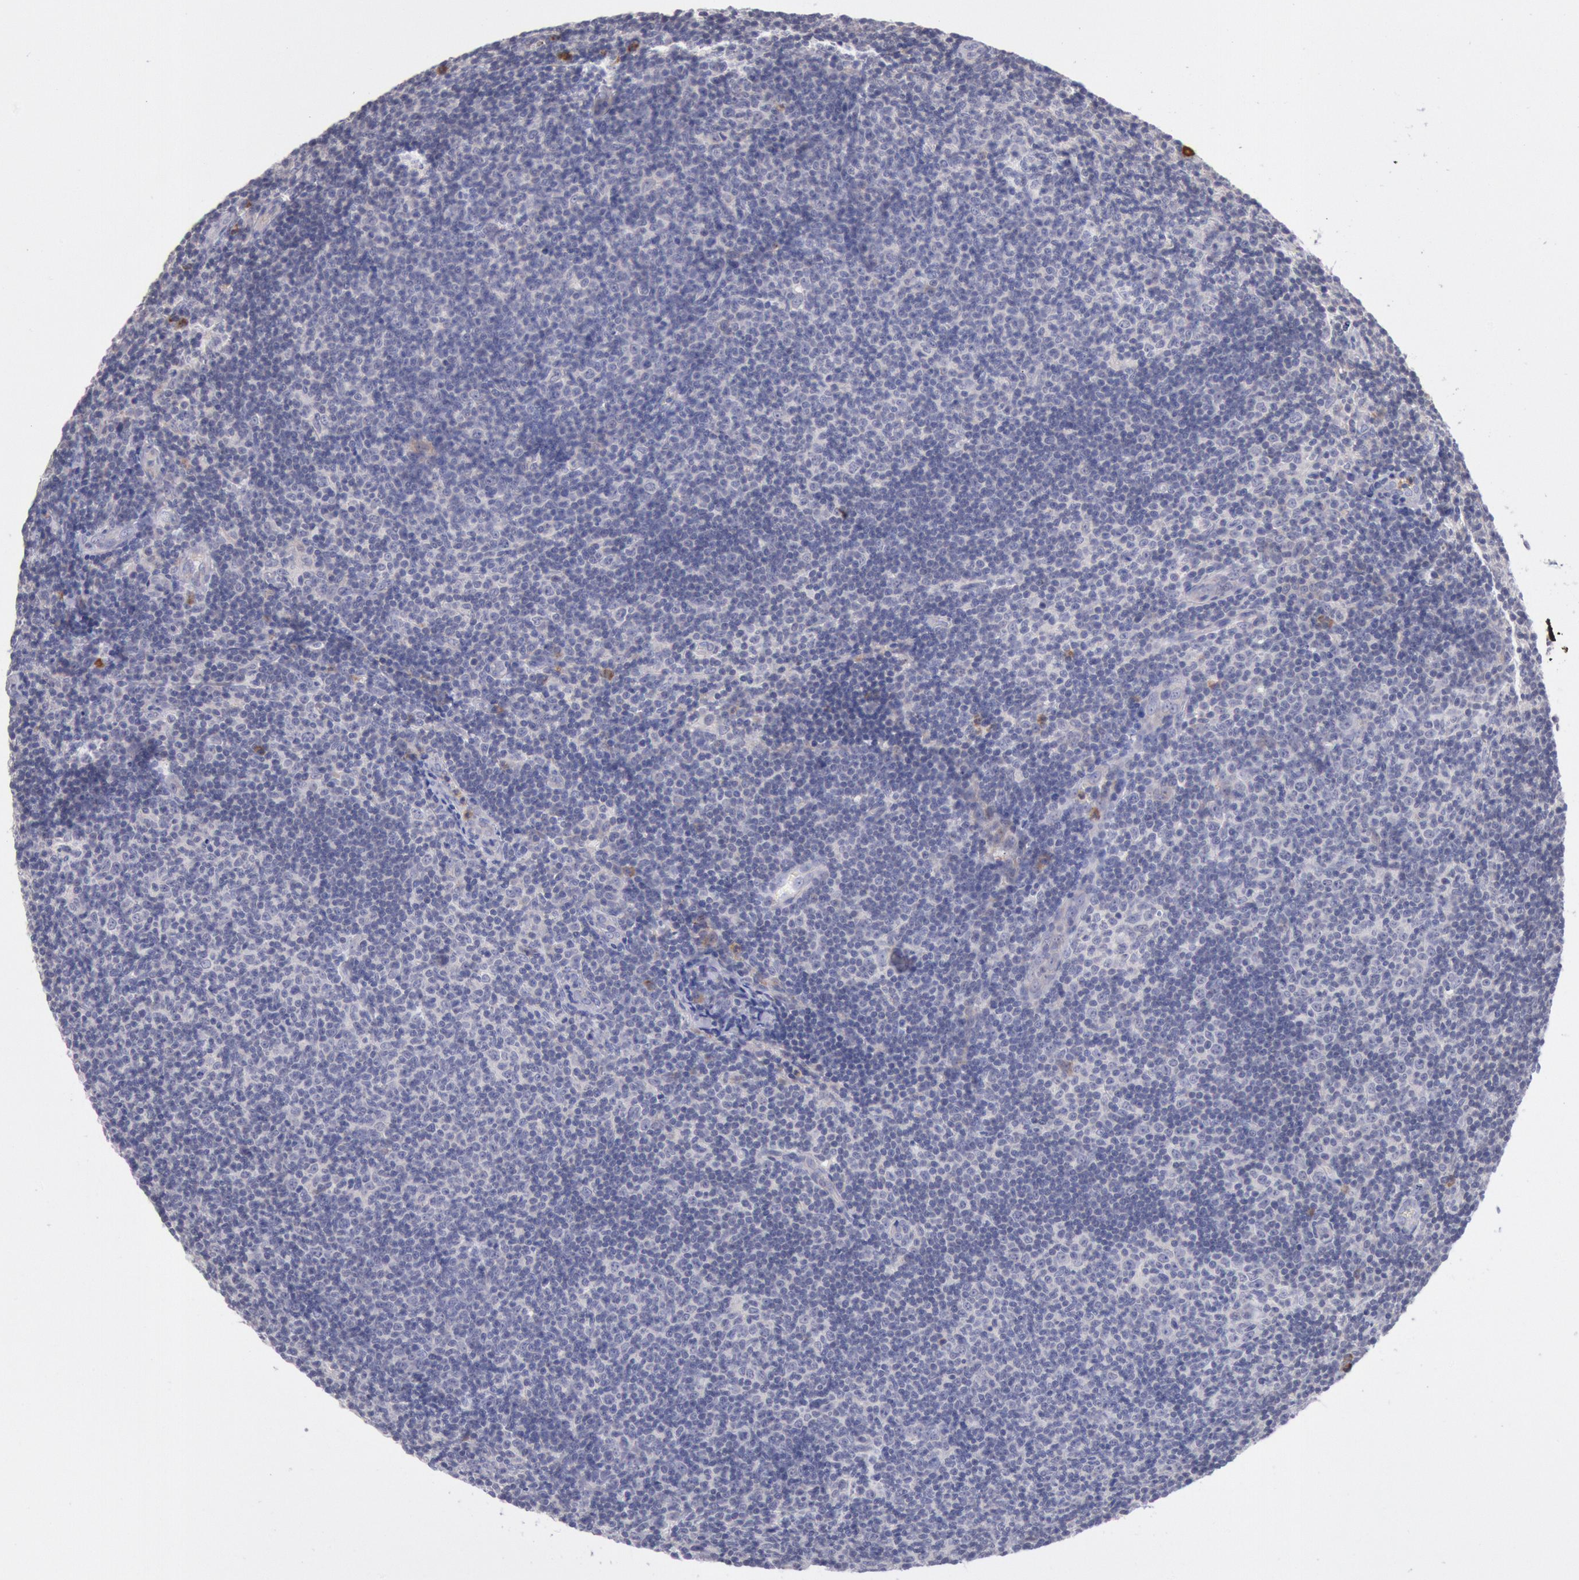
{"staining": {"intensity": "negative", "quantity": "none", "location": "none"}, "tissue": "lymphoma", "cell_type": "Tumor cells", "image_type": "cancer", "snomed": [{"axis": "morphology", "description": "Malignant lymphoma, non-Hodgkin's type, Low grade"}, {"axis": "topography", "description": "Lymph node"}], "caption": "DAB immunohistochemical staining of lymphoma reveals no significant positivity in tumor cells.", "gene": "GAL3ST1", "patient": {"sex": "male", "age": 49}}